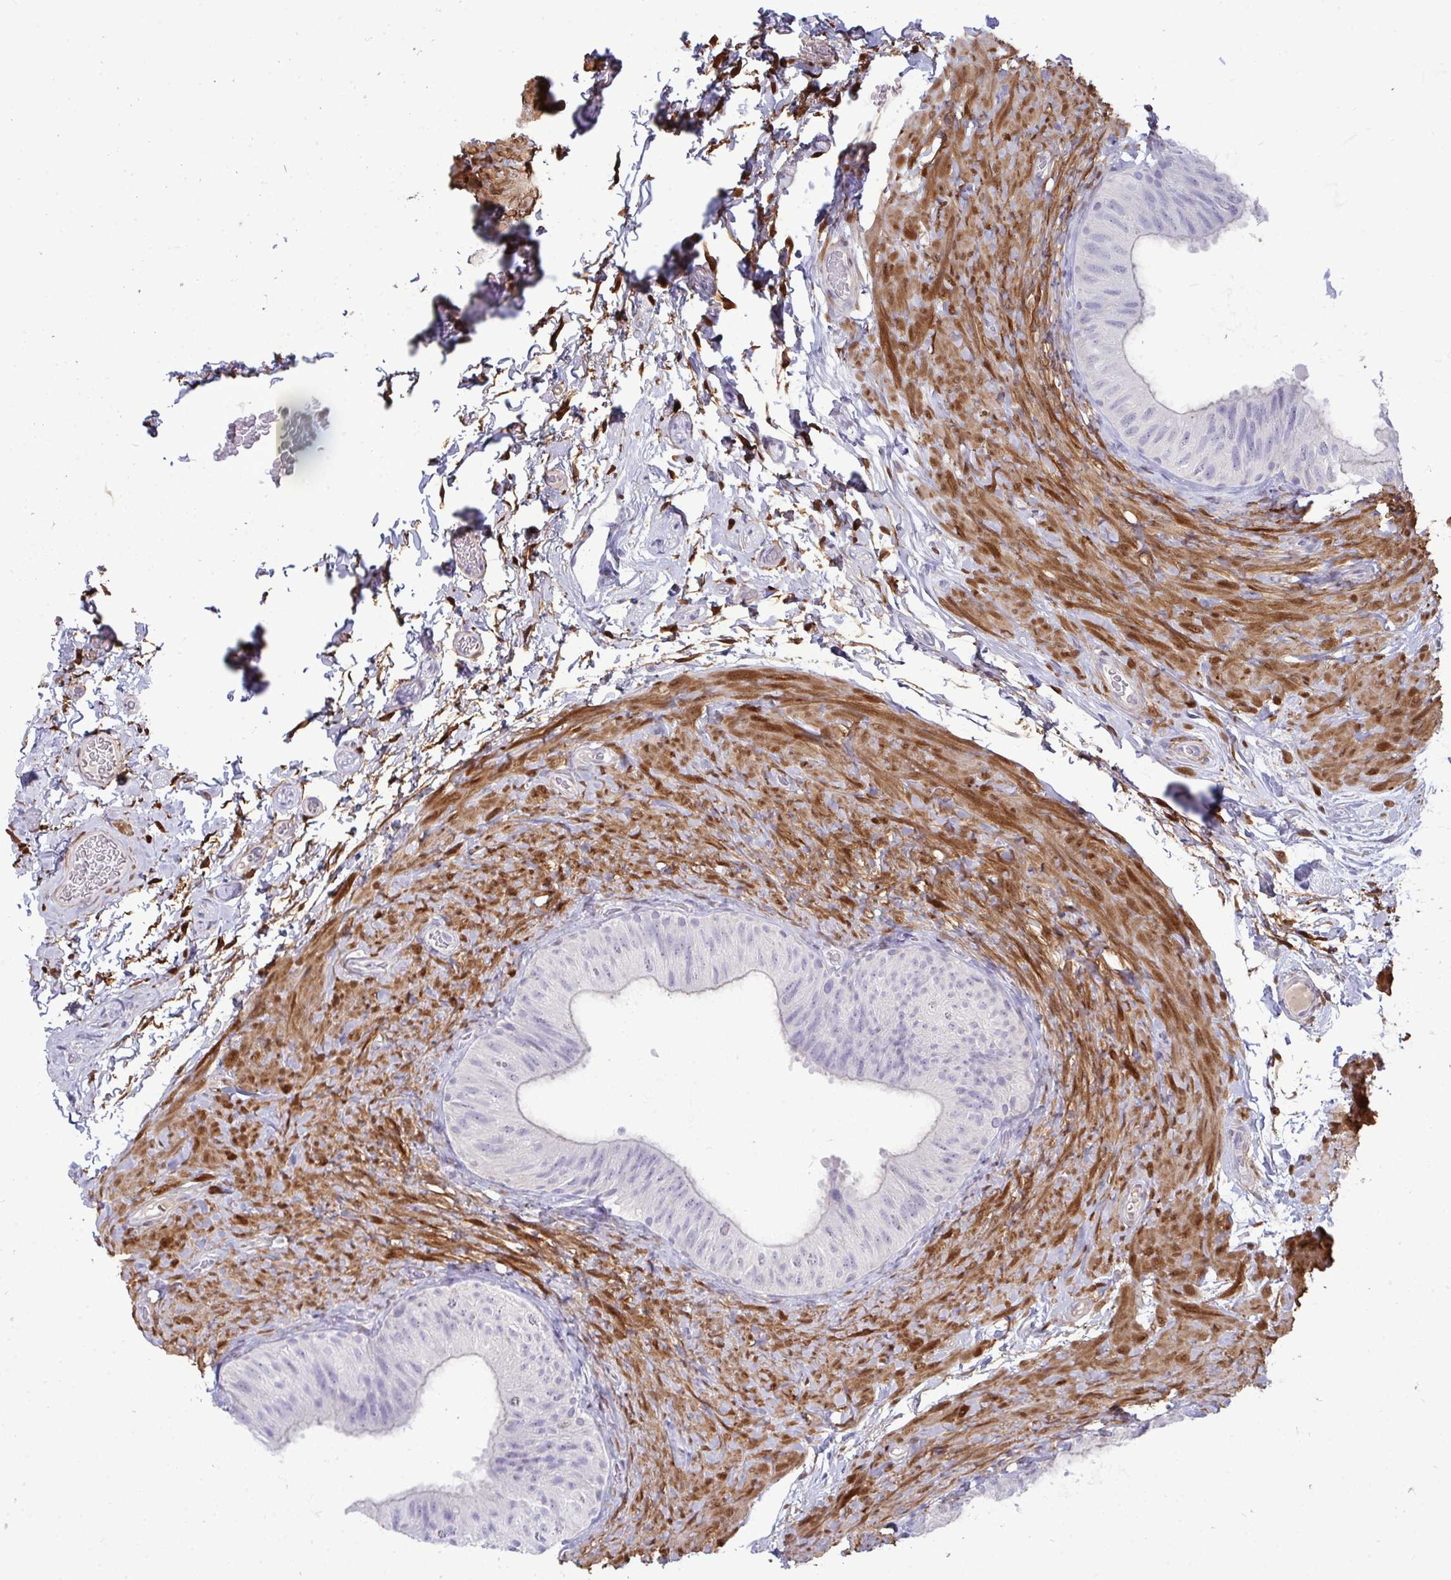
{"staining": {"intensity": "negative", "quantity": "none", "location": "none"}, "tissue": "epididymis", "cell_type": "Glandular cells", "image_type": "normal", "snomed": [{"axis": "morphology", "description": "Normal tissue, NOS"}, {"axis": "topography", "description": "Epididymis, spermatic cord, NOS"}, {"axis": "topography", "description": "Epididymis"}], "caption": "Protein analysis of normal epididymis reveals no significant expression in glandular cells.", "gene": "HSPB6", "patient": {"sex": "male", "age": 31}}